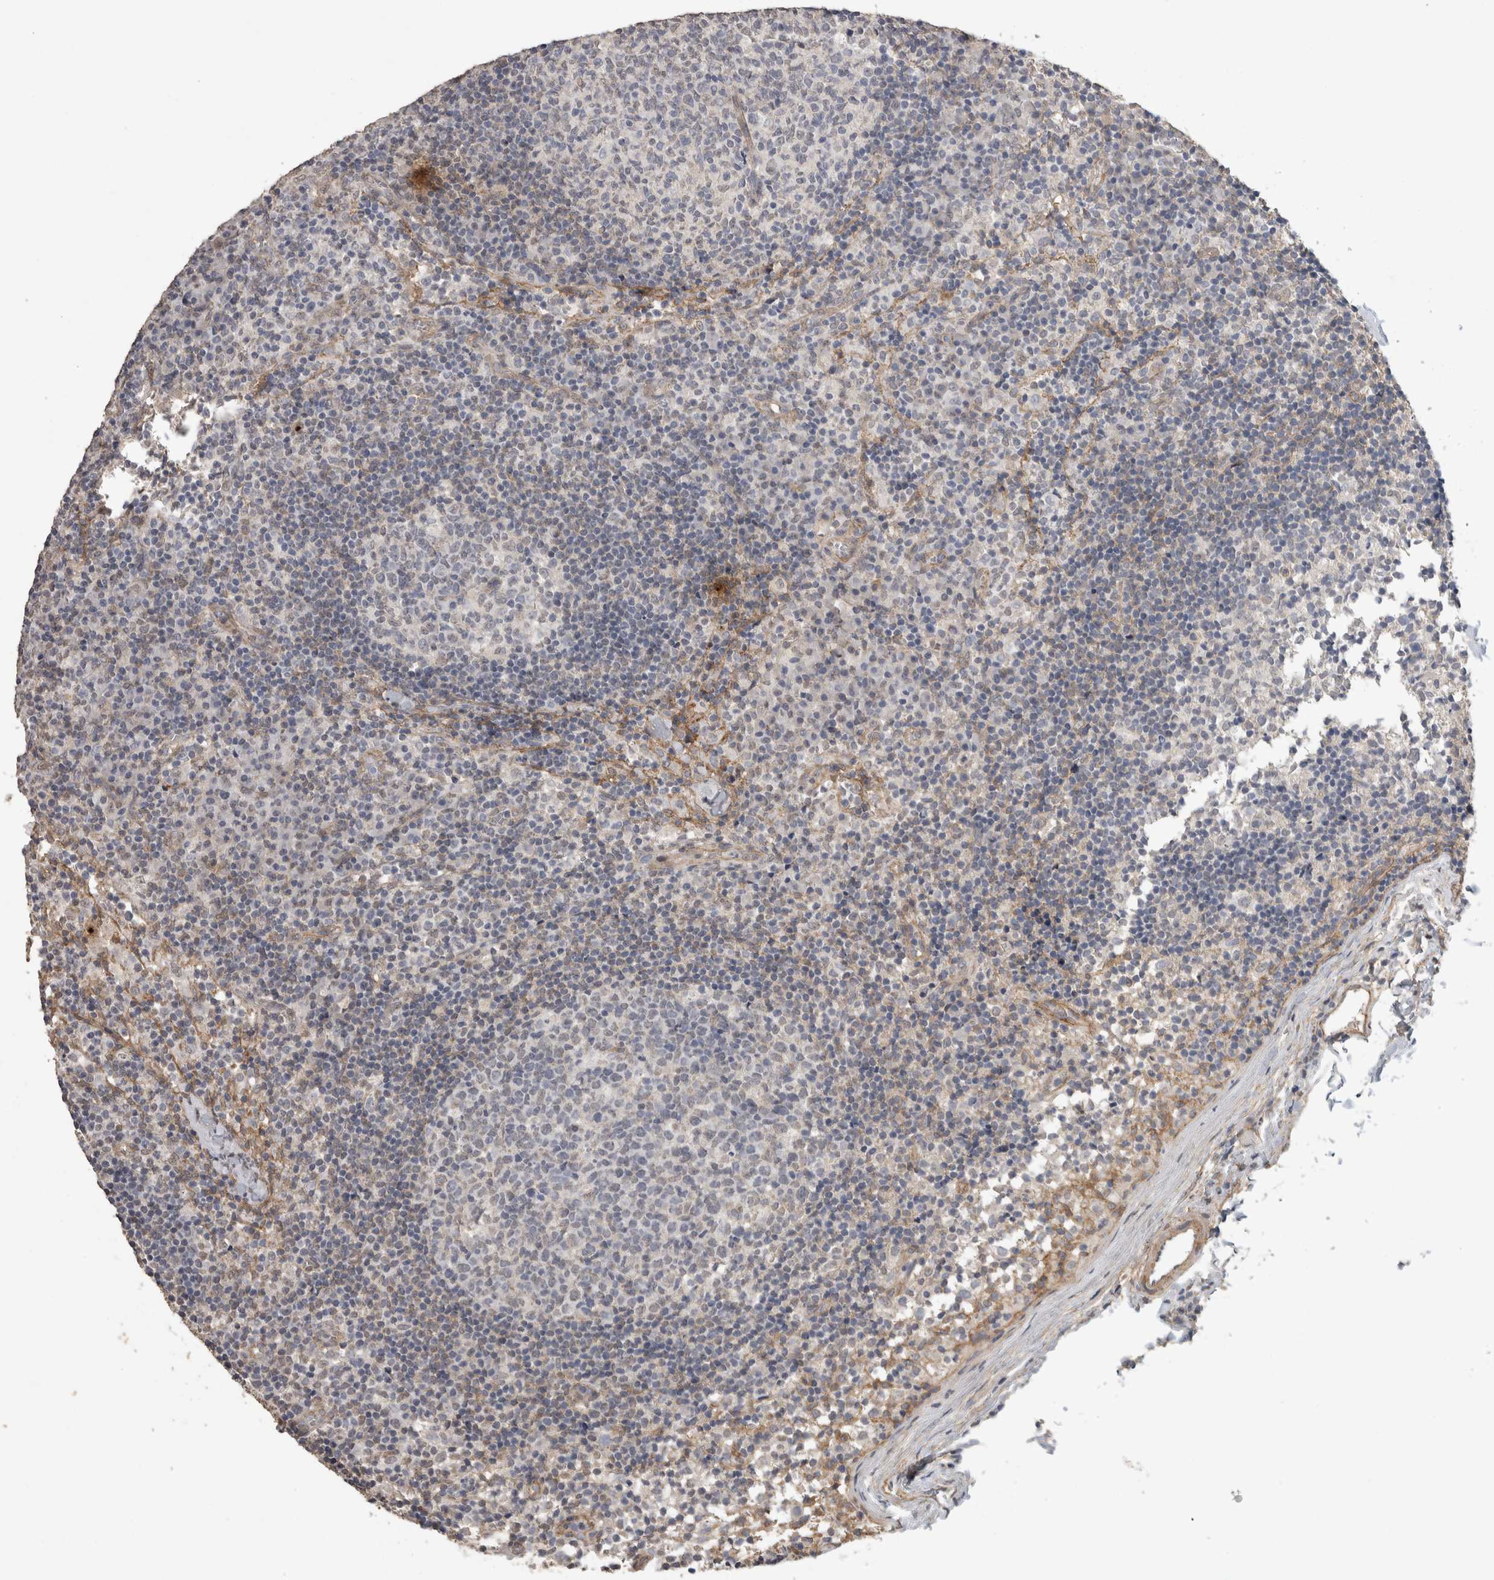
{"staining": {"intensity": "negative", "quantity": "none", "location": "none"}, "tissue": "lymph node", "cell_type": "Germinal center cells", "image_type": "normal", "snomed": [{"axis": "morphology", "description": "Normal tissue, NOS"}, {"axis": "morphology", "description": "Inflammation, NOS"}, {"axis": "topography", "description": "Lymph node"}], "caption": "High power microscopy micrograph of an IHC image of normal lymph node, revealing no significant expression in germinal center cells.", "gene": "RECK", "patient": {"sex": "male", "age": 55}}